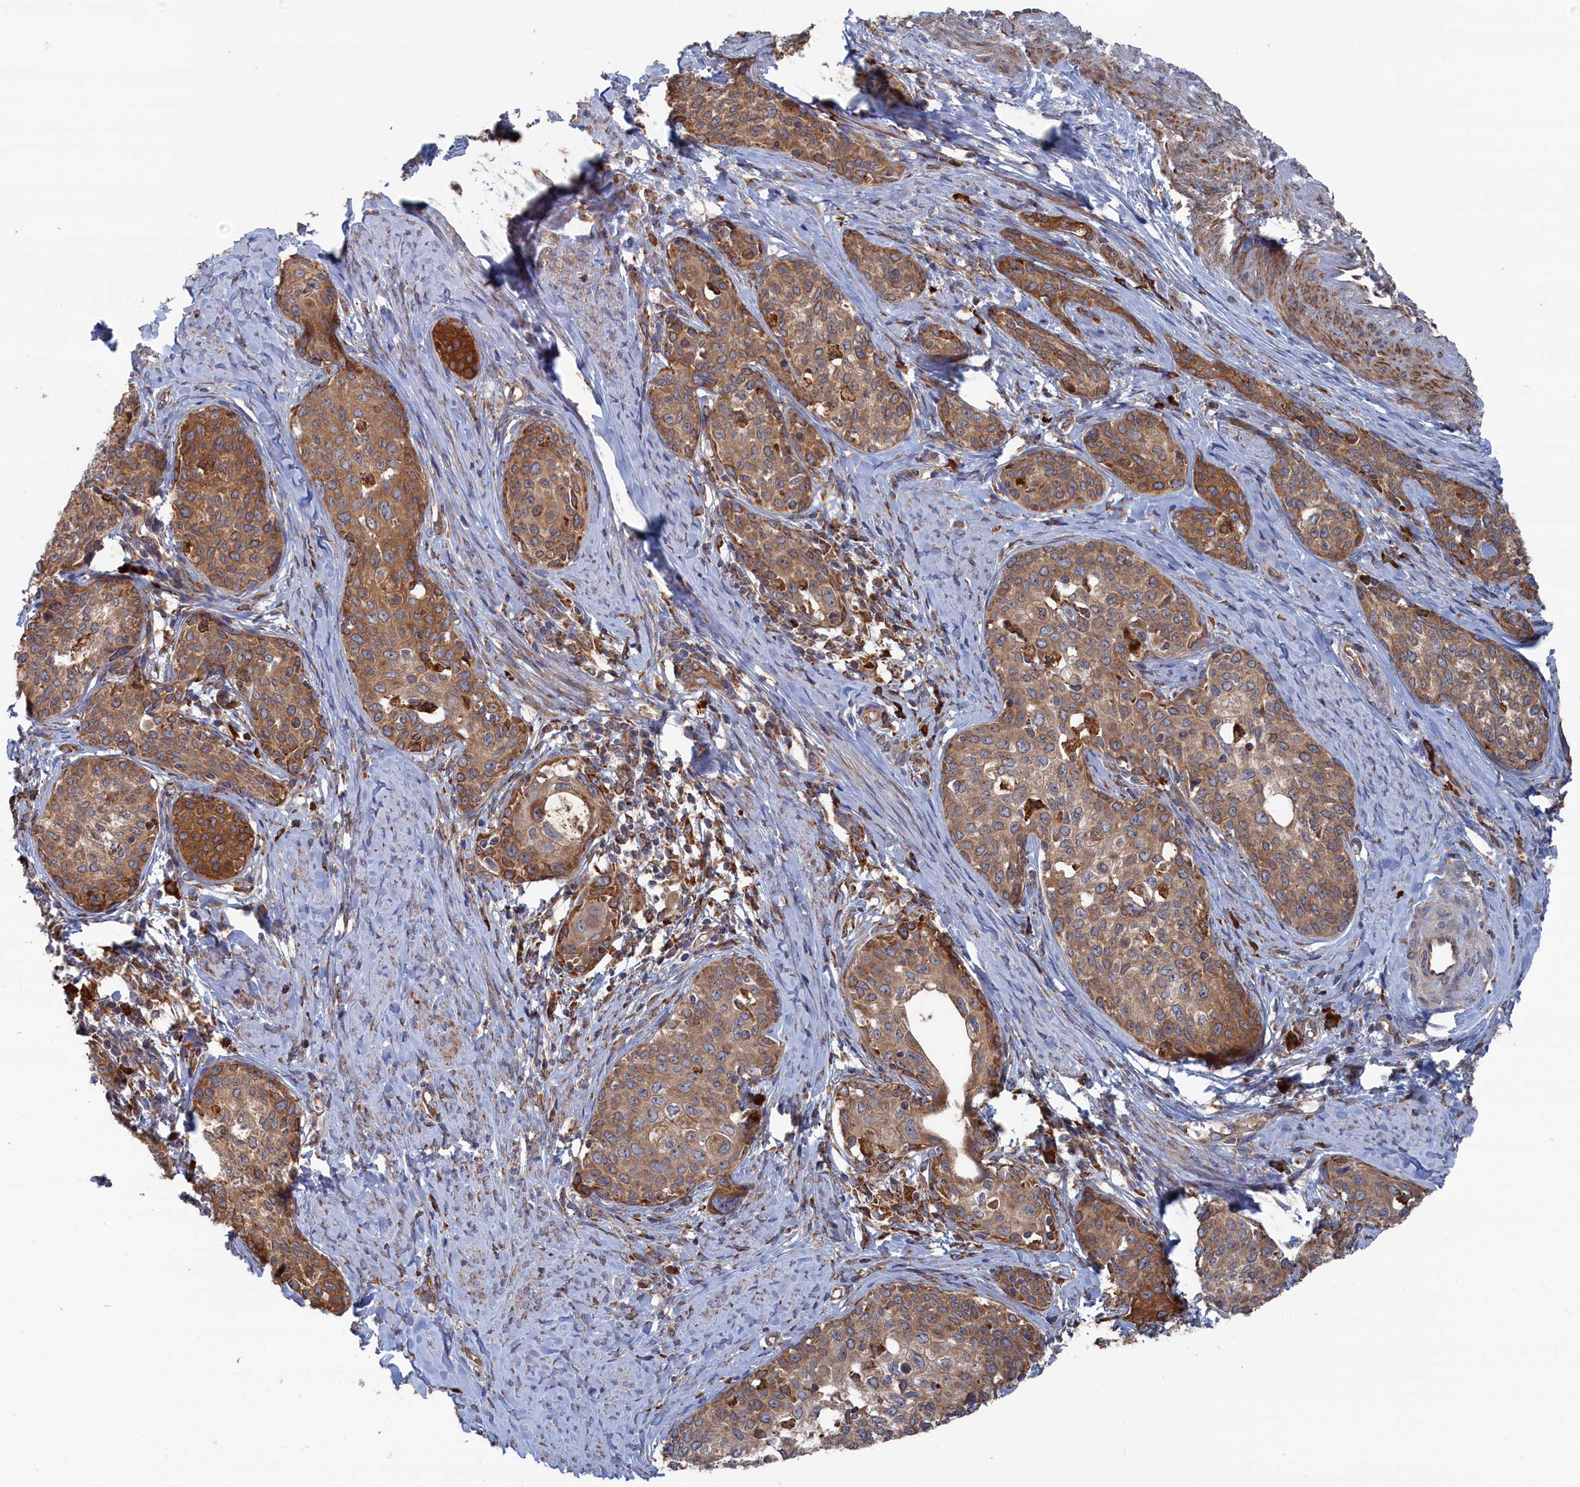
{"staining": {"intensity": "moderate", "quantity": ">75%", "location": "cytoplasmic/membranous"}, "tissue": "cervical cancer", "cell_type": "Tumor cells", "image_type": "cancer", "snomed": [{"axis": "morphology", "description": "Squamous cell carcinoma, NOS"}, {"axis": "morphology", "description": "Adenocarcinoma, NOS"}, {"axis": "topography", "description": "Cervix"}], "caption": "Immunohistochemical staining of human cervical cancer (adenocarcinoma) displays moderate cytoplasmic/membranous protein expression in about >75% of tumor cells.", "gene": "BPIFB6", "patient": {"sex": "female", "age": 52}}